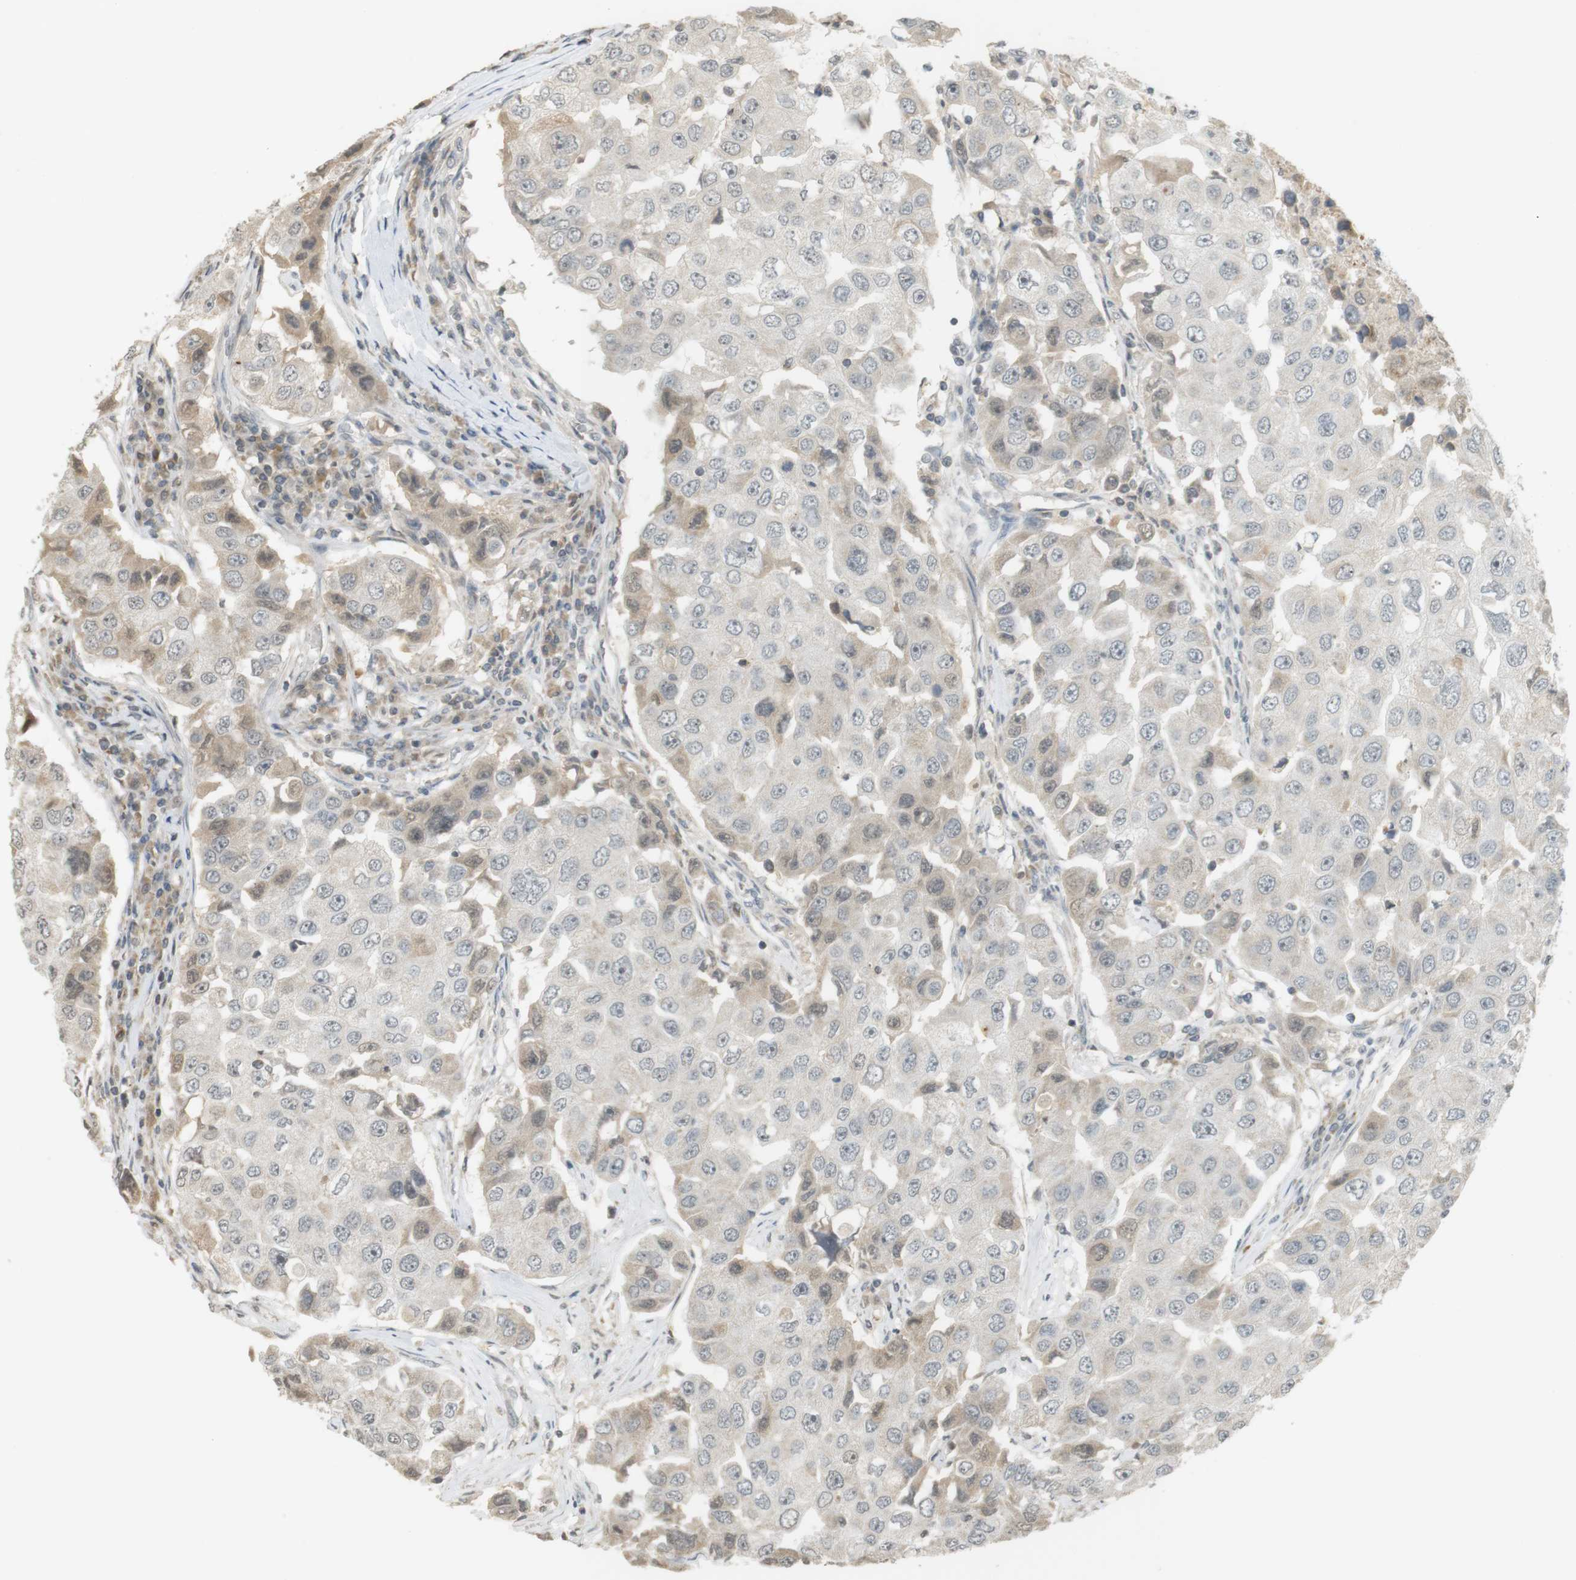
{"staining": {"intensity": "weak", "quantity": "<25%", "location": "cytoplasmic/membranous"}, "tissue": "breast cancer", "cell_type": "Tumor cells", "image_type": "cancer", "snomed": [{"axis": "morphology", "description": "Duct carcinoma"}, {"axis": "topography", "description": "Breast"}], "caption": "Tumor cells are negative for protein expression in human intraductal carcinoma (breast).", "gene": "SRR", "patient": {"sex": "female", "age": 27}}